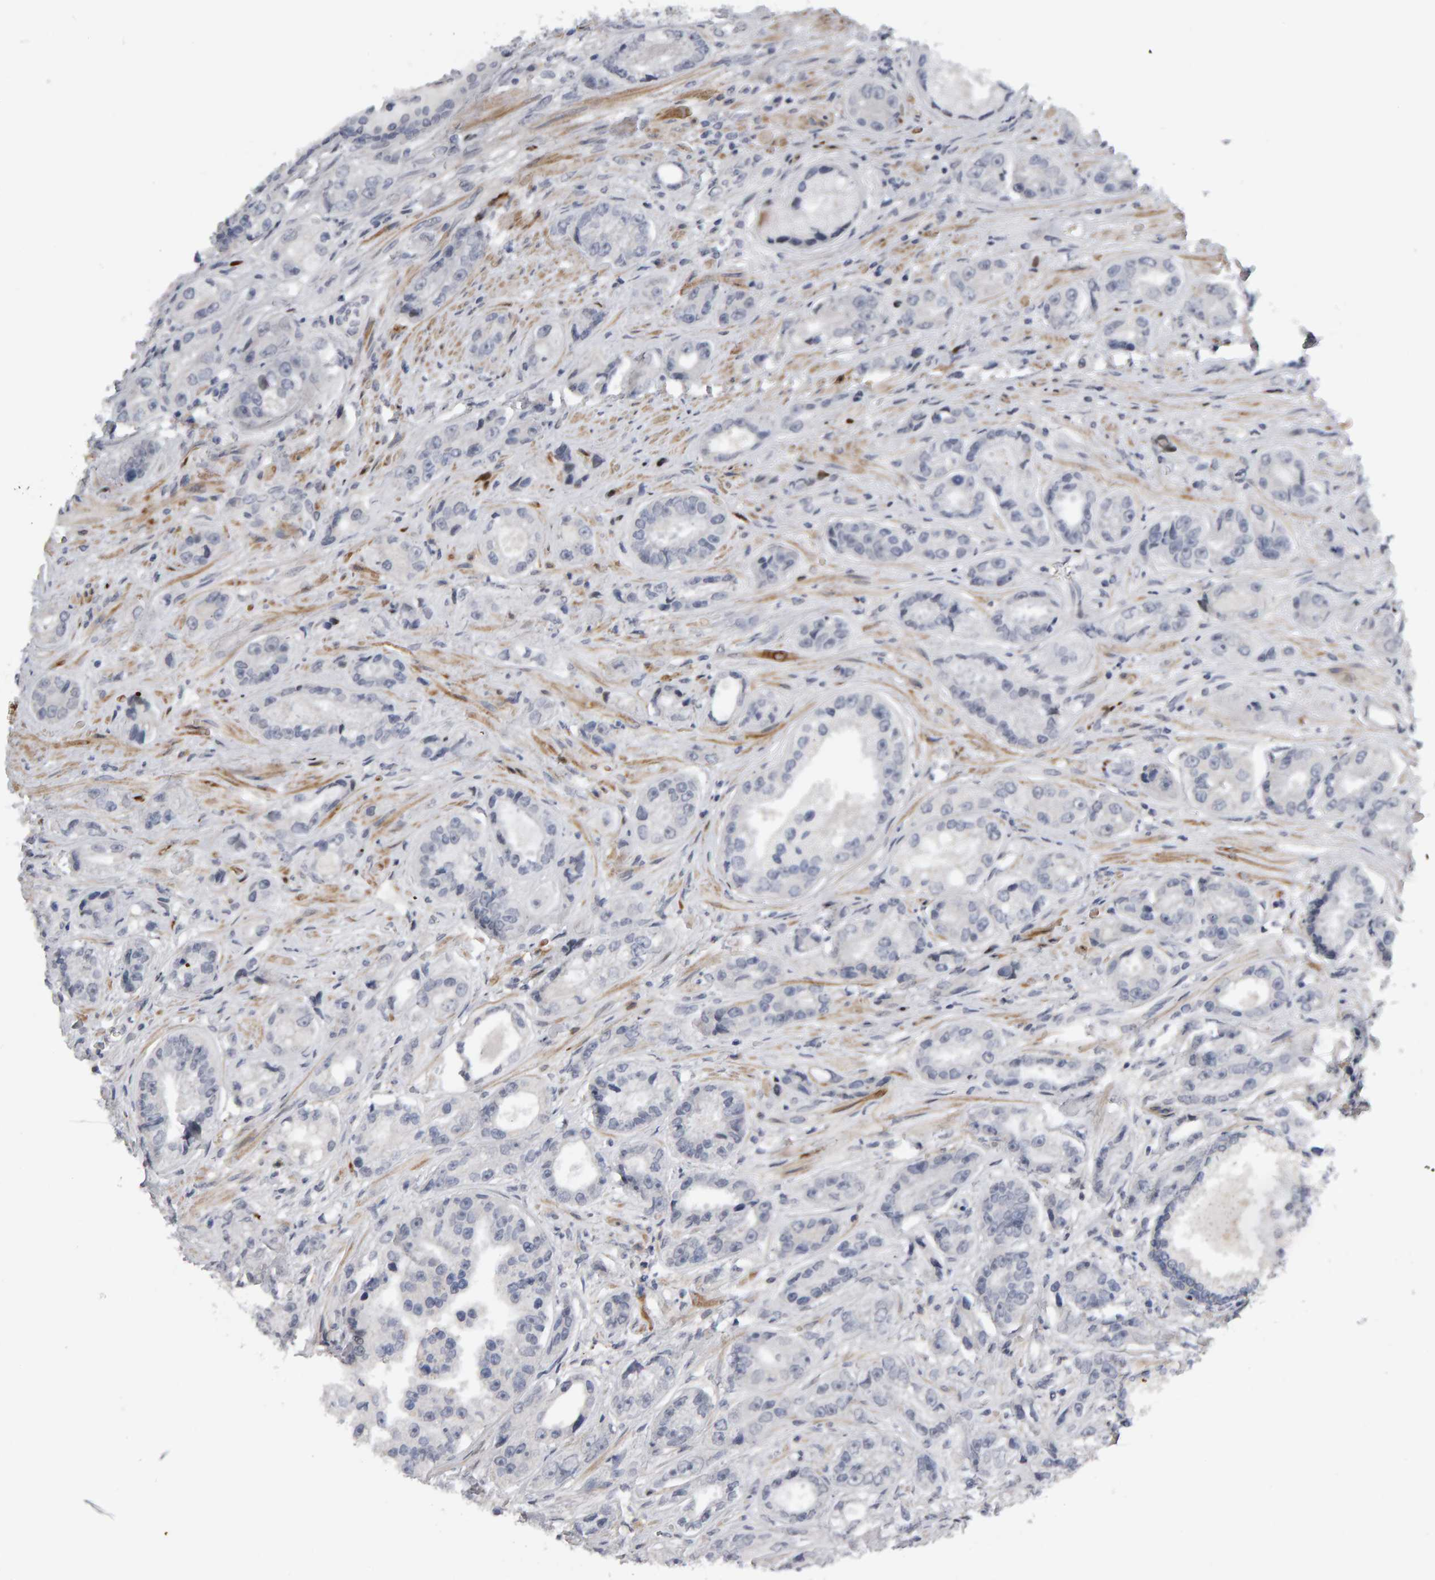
{"staining": {"intensity": "negative", "quantity": "none", "location": "none"}, "tissue": "prostate cancer", "cell_type": "Tumor cells", "image_type": "cancer", "snomed": [{"axis": "morphology", "description": "Adenocarcinoma, High grade"}, {"axis": "topography", "description": "Prostate"}], "caption": "Immunohistochemistry micrograph of neoplastic tissue: human prostate adenocarcinoma (high-grade) stained with DAB displays no significant protein staining in tumor cells. (Brightfield microscopy of DAB (3,3'-diaminobenzidine) IHC at high magnification).", "gene": "IPO8", "patient": {"sex": "male", "age": 61}}